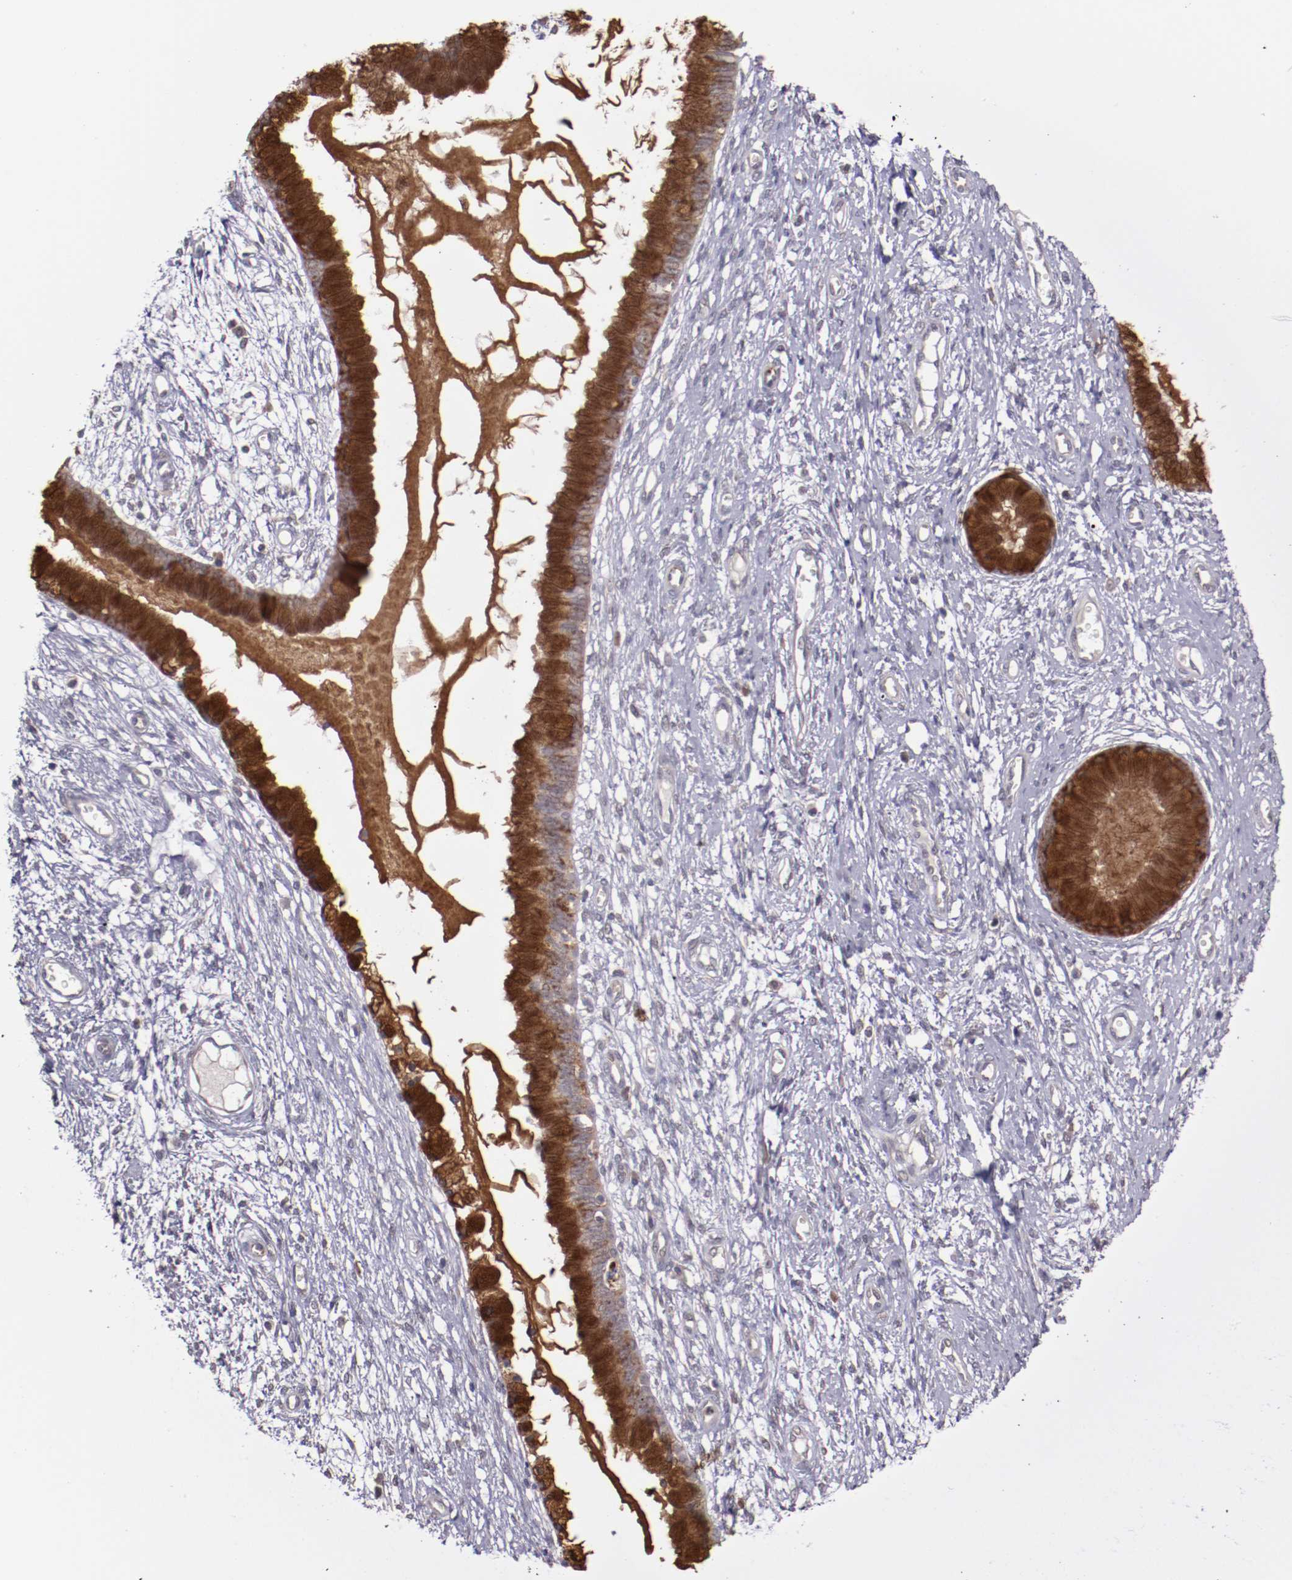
{"staining": {"intensity": "strong", "quantity": ">75%", "location": "cytoplasmic/membranous"}, "tissue": "cervix", "cell_type": "Glandular cells", "image_type": "normal", "snomed": [{"axis": "morphology", "description": "Normal tissue, NOS"}, {"axis": "topography", "description": "Cervix"}], "caption": "Protein expression analysis of benign human cervix reveals strong cytoplasmic/membranous positivity in approximately >75% of glandular cells. The protein is stained brown, and the nuclei are stained in blue (DAB IHC with brightfield microscopy, high magnification).", "gene": "FTSJ1", "patient": {"sex": "female", "age": 55}}